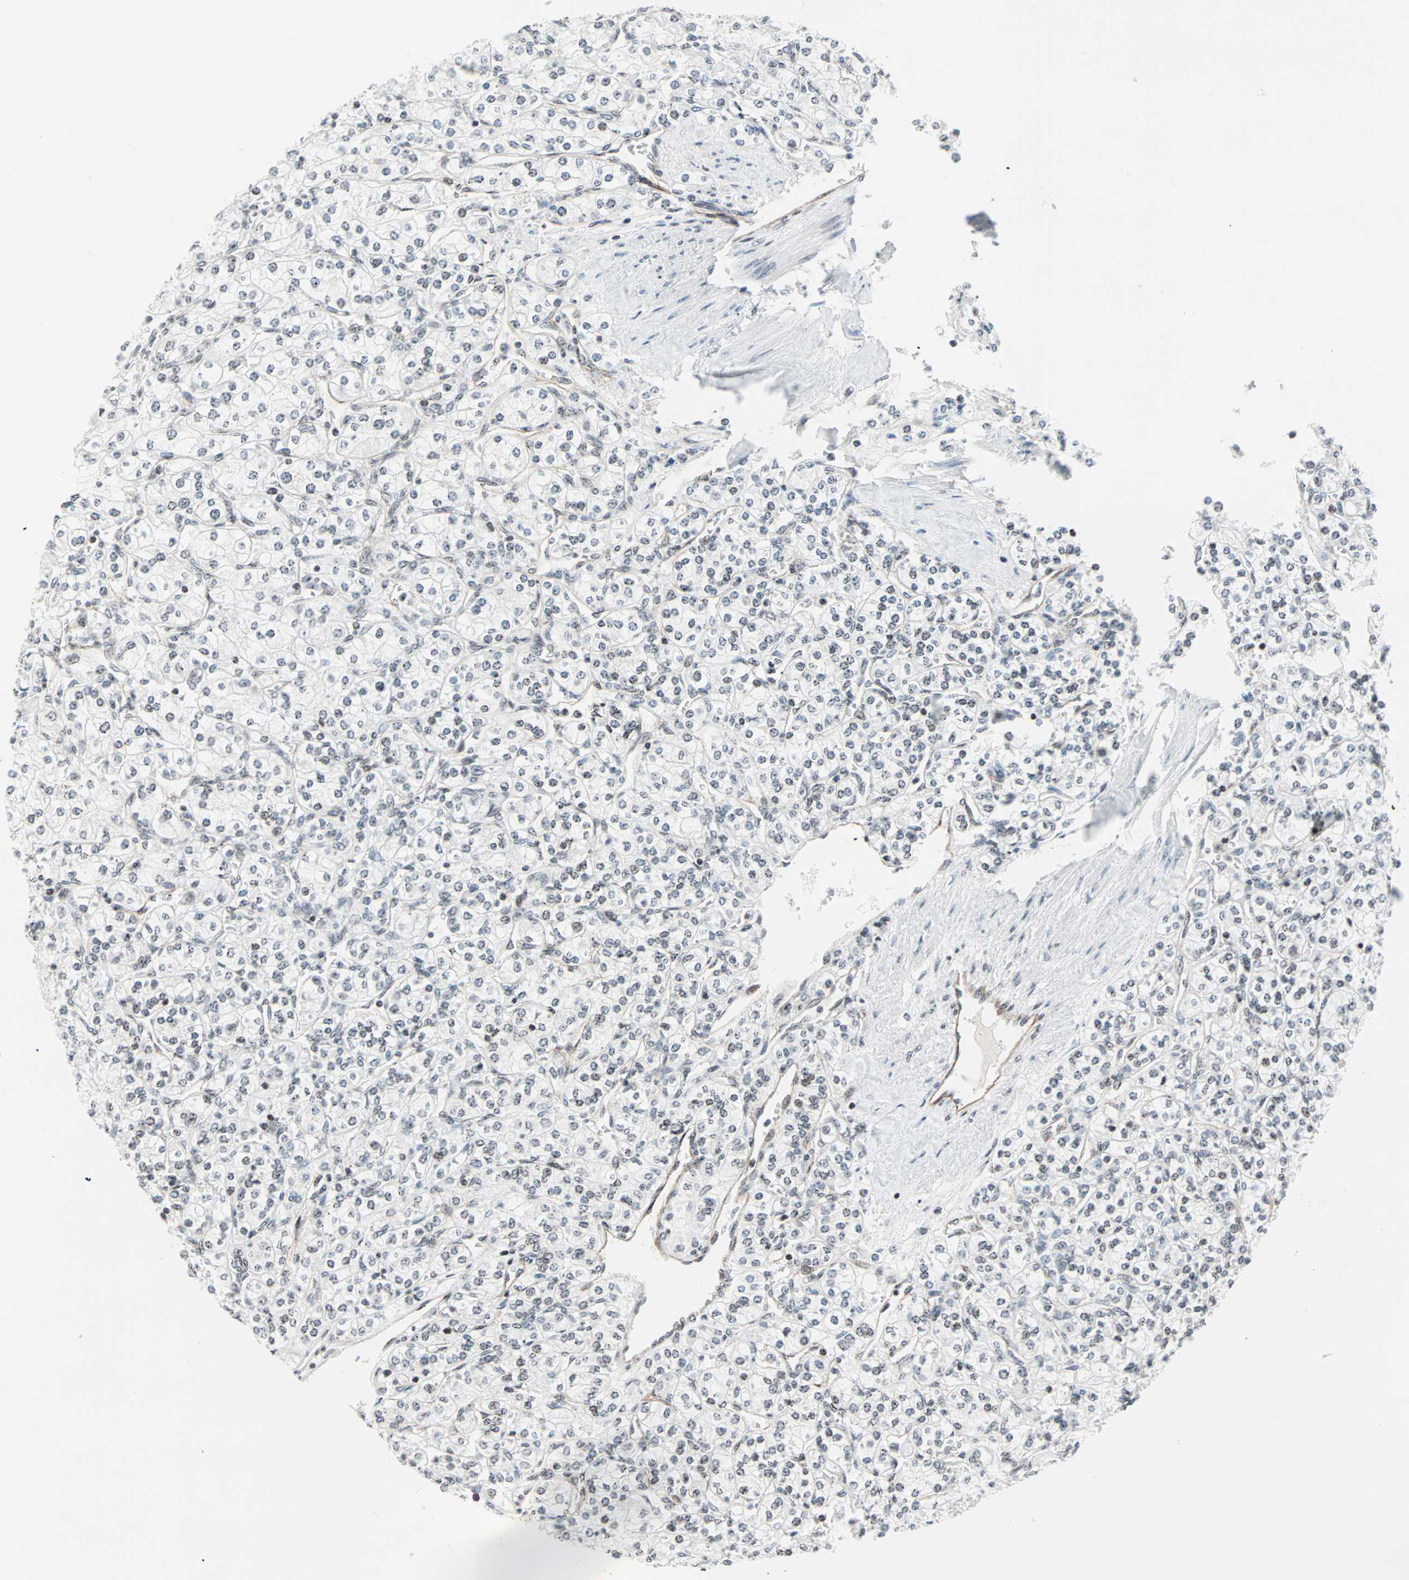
{"staining": {"intensity": "weak", "quantity": "25%-75%", "location": "nuclear"}, "tissue": "renal cancer", "cell_type": "Tumor cells", "image_type": "cancer", "snomed": [{"axis": "morphology", "description": "Adenocarcinoma, NOS"}, {"axis": "topography", "description": "Kidney"}], "caption": "Immunohistochemical staining of renal cancer (adenocarcinoma) exhibits low levels of weak nuclear expression in about 25%-75% of tumor cells.", "gene": "CENPA", "patient": {"sex": "male", "age": 77}}